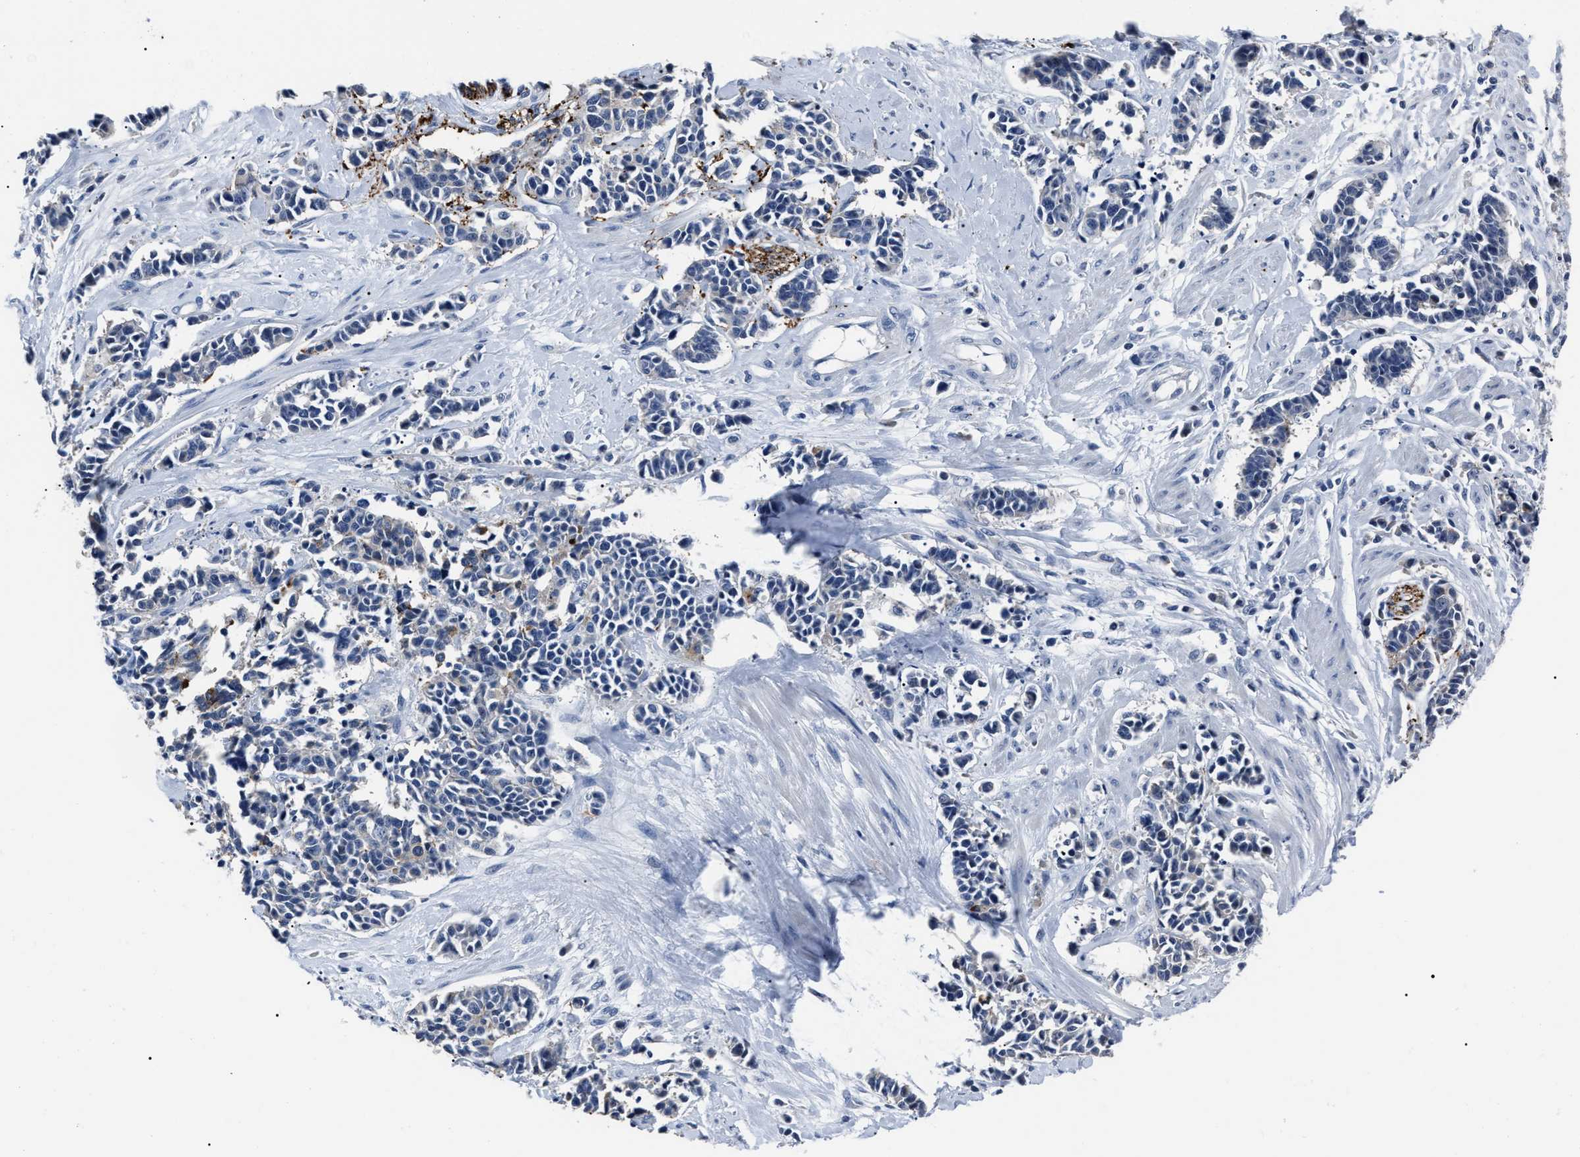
{"staining": {"intensity": "moderate", "quantity": "<25%", "location": "cytoplasmic/membranous"}, "tissue": "cervical cancer", "cell_type": "Tumor cells", "image_type": "cancer", "snomed": [{"axis": "morphology", "description": "Squamous cell carcinoma, NOS"}, {"axis": "topography", "description": "Cervix"}], "caption": "Immunohistochemical staining of cervical cancer (squamous cell carcinoma) demonstrates low levels of moderate cytoplasmic/membranous protein expression in about <25% of tumor cells. (DAB (3,3'-diaminobenzidine) IHC with brightfield microscopy, high magnification).", "gene": "LRWD1", "patient": {"sex": "female", "age": 35}}